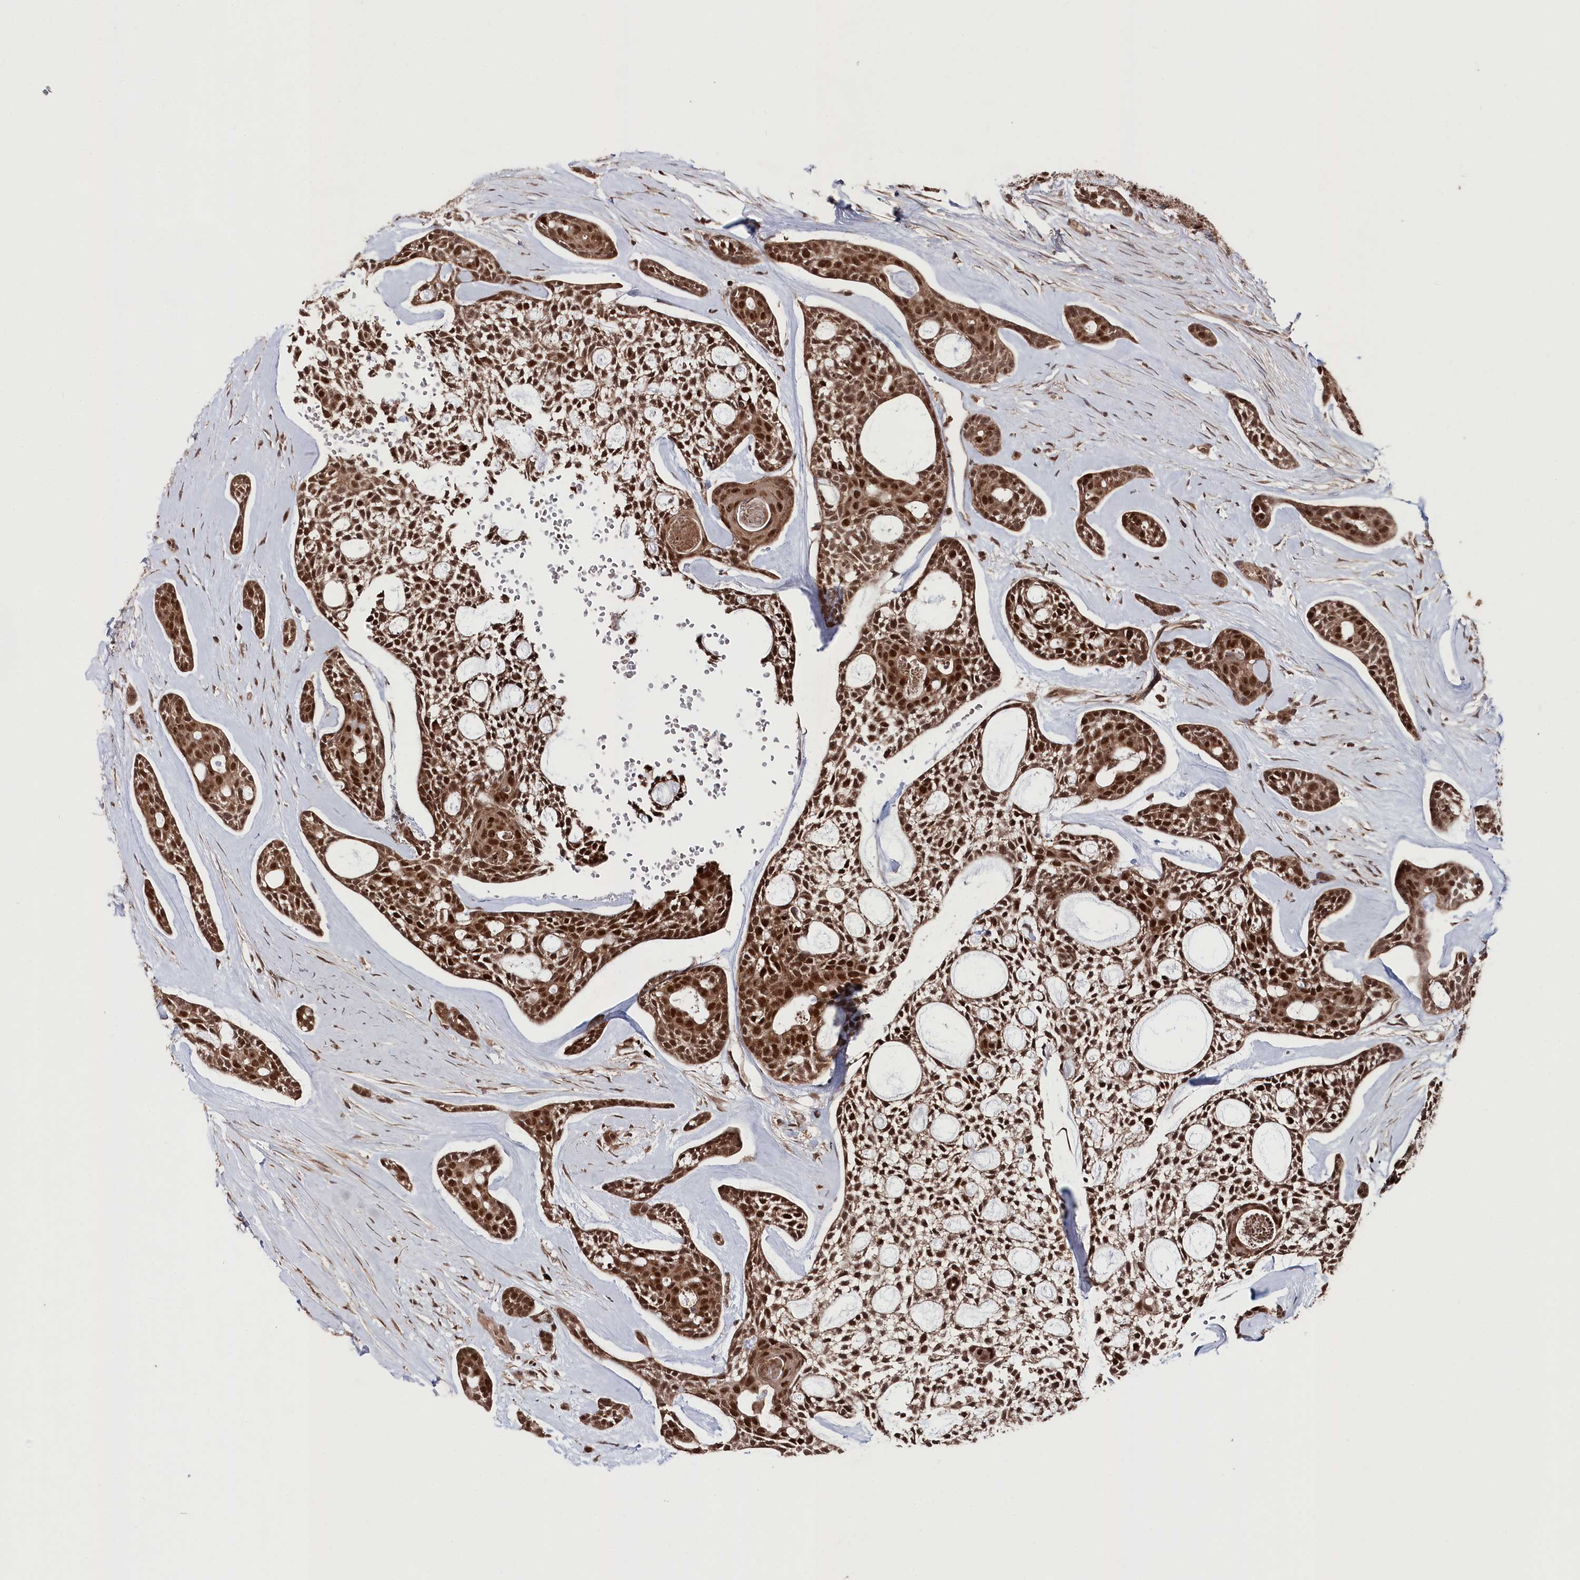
{"staining": {"intensity": "strong", "quantity": ">75%", "location": "cytoplasmic/membranous,nuclear"}, "tissue": "head and neck cancer", "cell_type": "Tumor cells", "image_type": "cancer", "snomed": [{"axis": "morphology", "description": "Adenocarcinoma, NOS"}, {"axis": "topography", "description": "Subcutis"}, {"axis": "topography", "description": "Head-Neck"}], "caption": "This image reveals immunohistochemistry (IHC) staining of adenocarcinoma (head and neck), with high strong cytoplasmic/membranous and nuclear positivity in approximately >75% of tumor cells.", "gene": "BORCS7", "patient": {"sex": "female", "age": 73}}